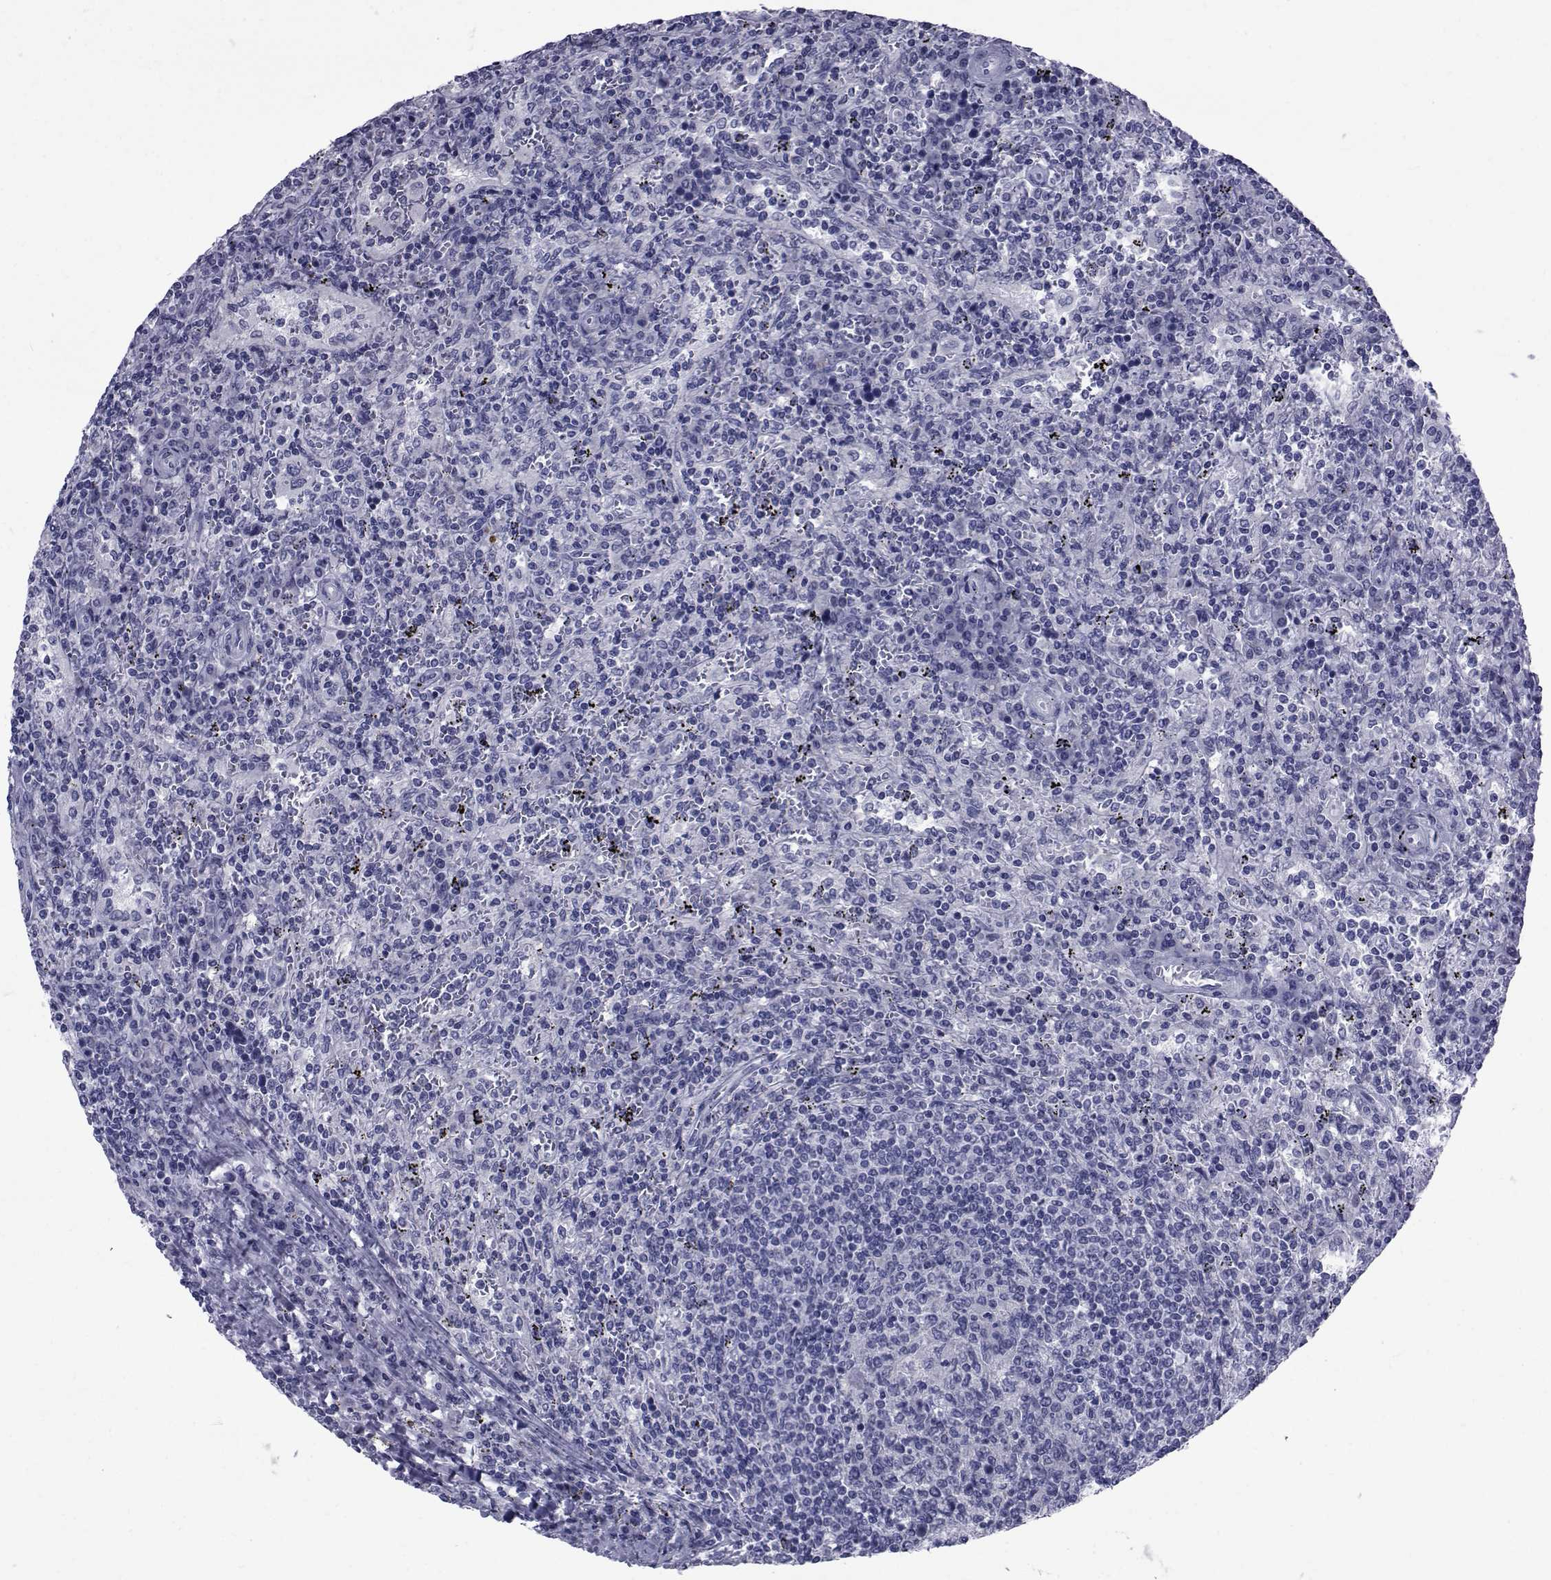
{"staining": {"intensity": "negative", "quantity": "none", "location": "none"}, "tissue": "lymphoma", "cell_type": "Tumor cells", "image_type": "cancer", "snomed": [{"axis": "morphology", "description": "Malignant lymphoma, non-Hodgkin's type, Low grade"}, {"axis": "topography", "description": "Spleen"}], "caption": "Tumor cells show no significant expression in lymphoma. The staining is performed using DAB (3,3'-diaminobenzidine) brown chromogen with nuclei counter-stained in using hematoxylin.", "gene": "GKAP1", "patient": {"sex": "male", "age": 62}}